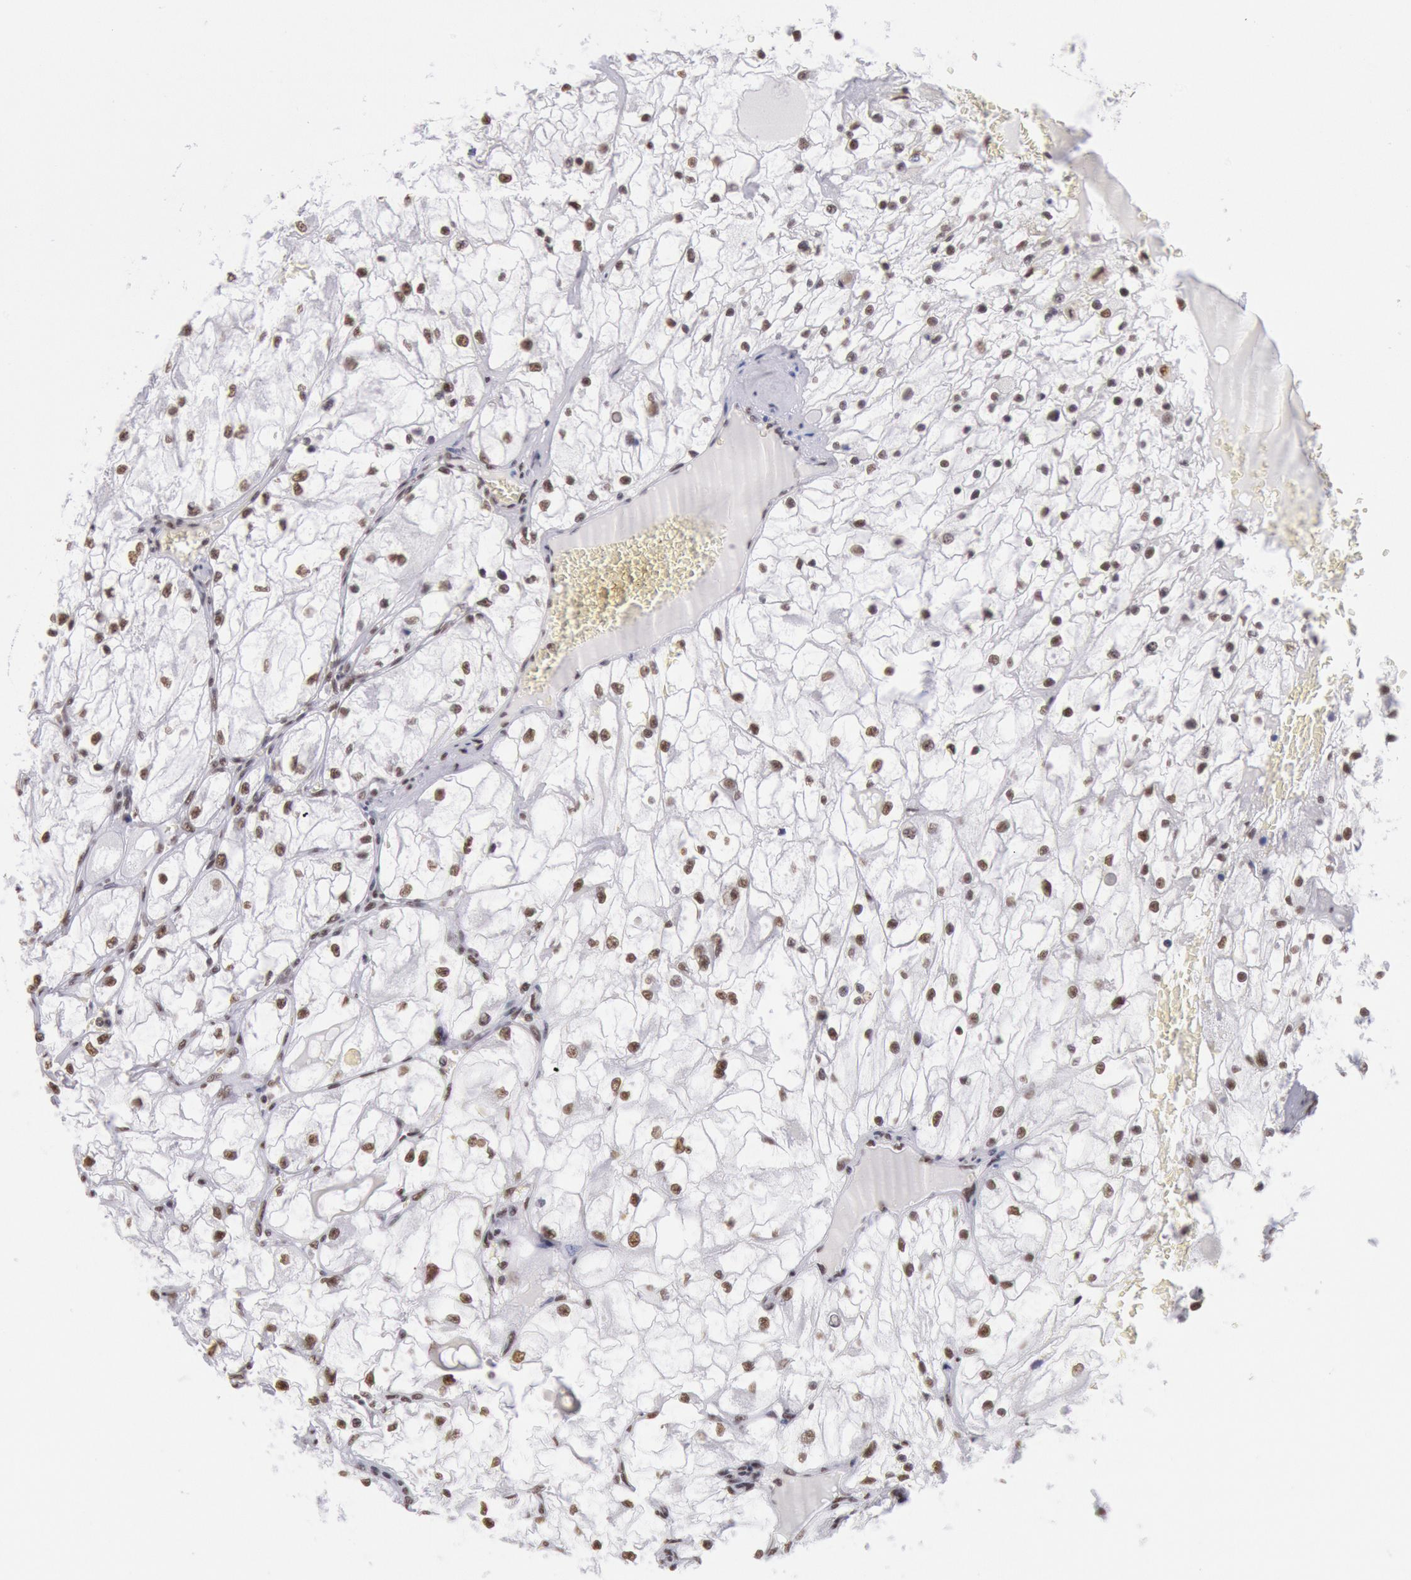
{"staining": {"intensity": "weak", "quantity": "<25%", "location": "nuclear"}, "tissue": "renal cancer", "cell_type": "Tumor cells", "image_type": "cancer", "snomed": [{"axis": "morphology", "description": "Adenocarcinoma, NOS"}, {"axis": "topography", "description": "Kidney"}], "caption": "An image of human renal adenocarcinoma is negative for staining in tumor cells.", "gene": "SNRPD3", "patient": {"sex": "male", "age": 61}}